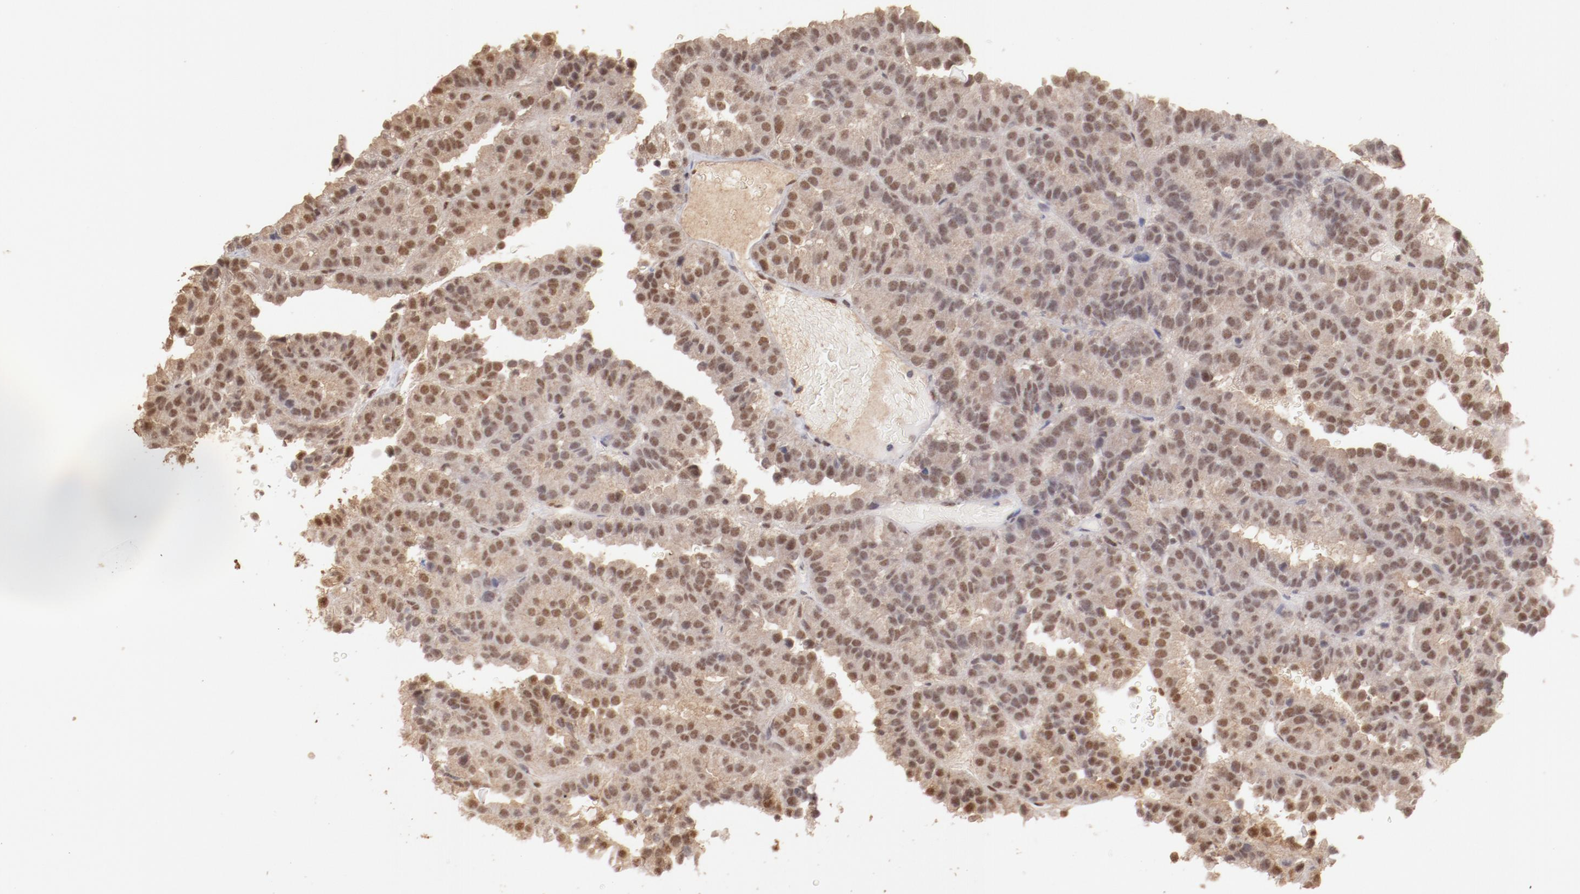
{"staining": {"intensity": "moderate", "quantity": ">75%", "location": "cytoplasmic/membranous,nuclear"}, "tissue": "renal cancer", "cell_type": "Tumor cells", "image_type": "cancer", "snomed": [{"axis": "morphology", "description": "Adenocarcinoma, NOS"}, {"axis": "topography", "description": "Kidney"}], "caption": "Protein staining of adenocarcinoma (renal) tissue exhibits moderate cytoplasmic/membranous and nuclear positivity in approximately >75% of tumor cells. (IHC, brightfield microscopy, high magnification).", "gene": "CLOCK", "patient": {"sex": "male", "age": 46}}